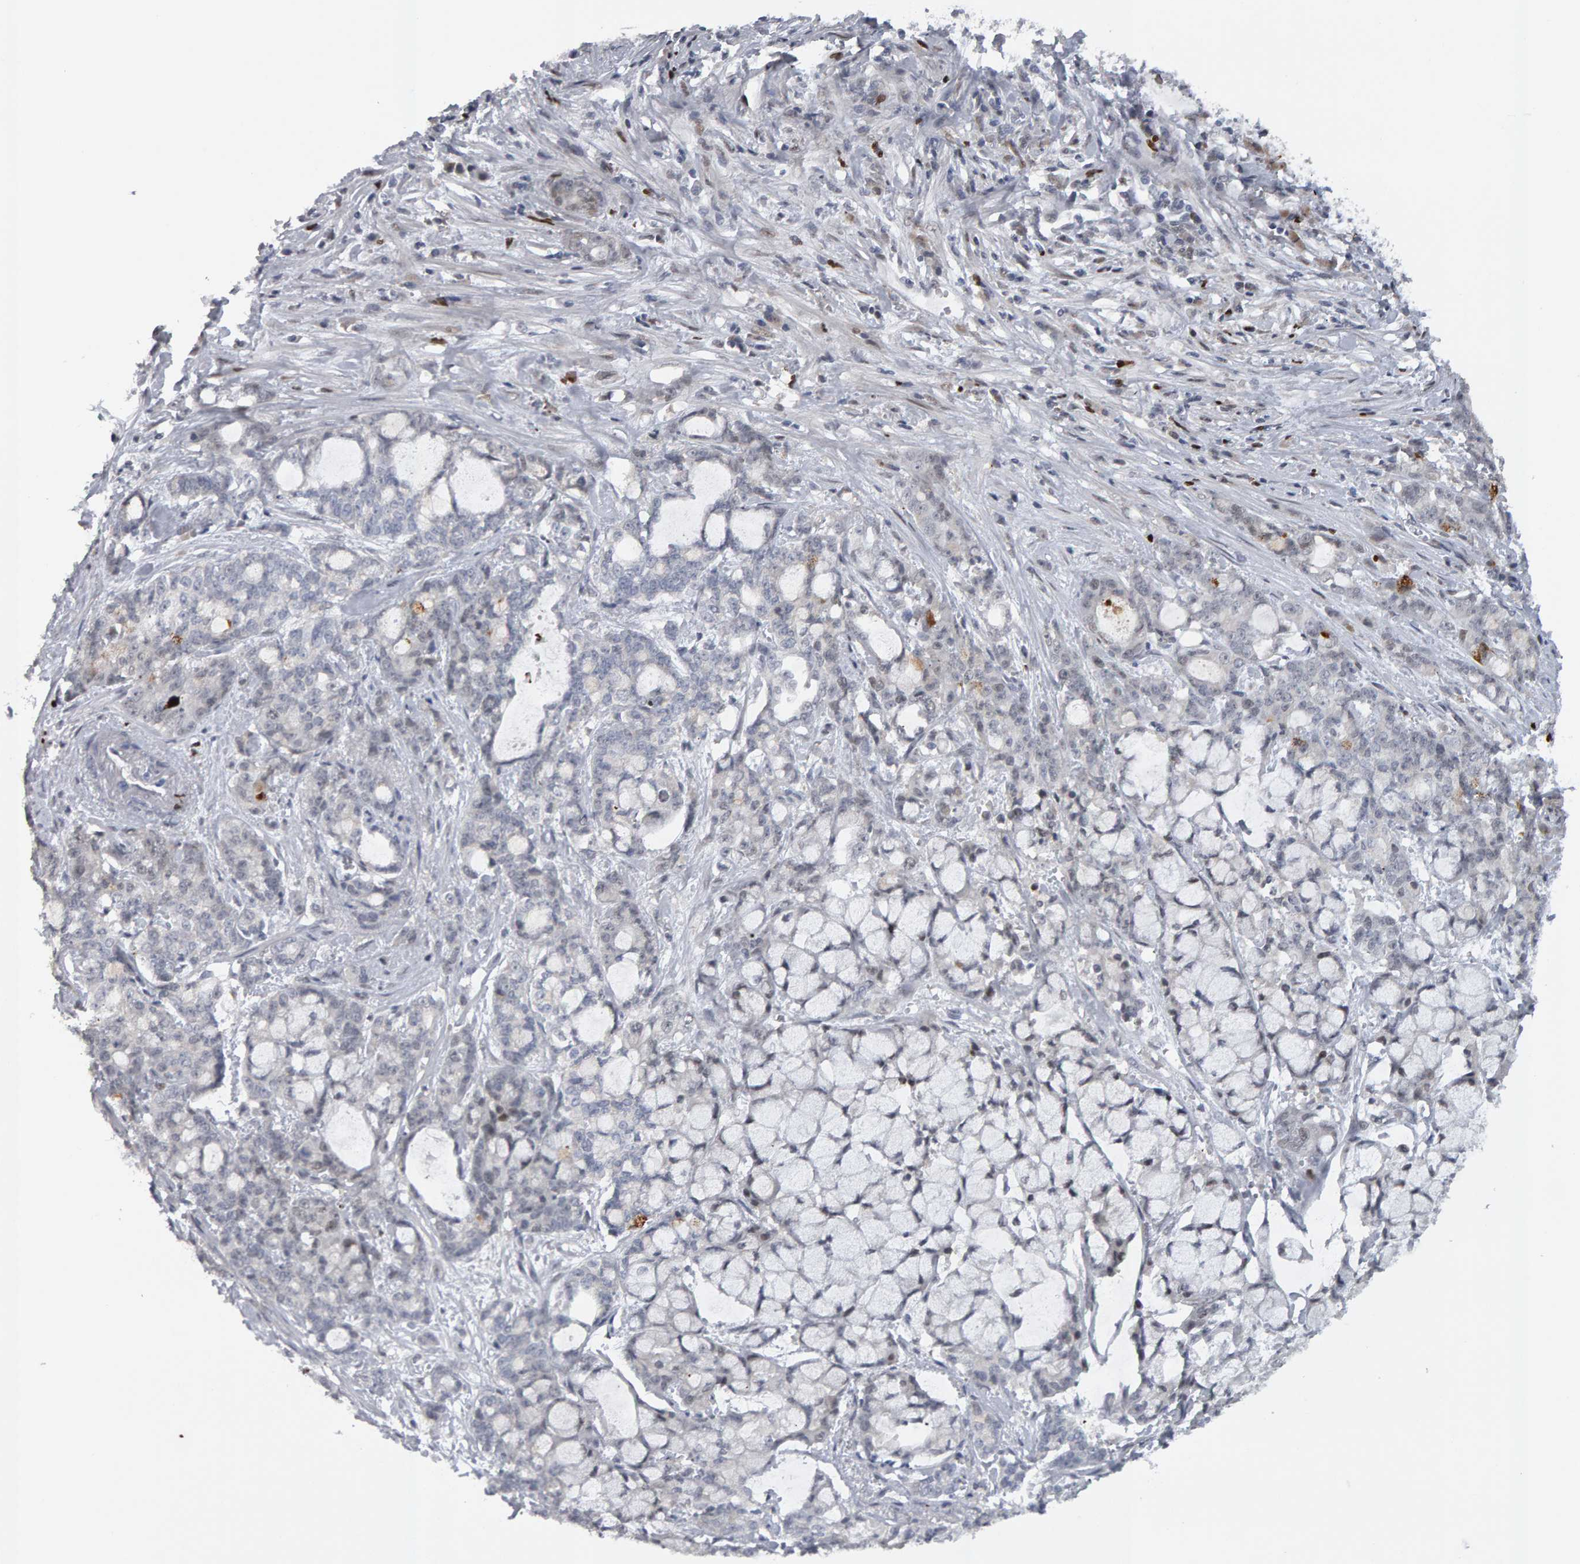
{"staining": {"intensity": "negative", "quantity": "none", "location": "none"}, "tissue": "pancreatic cancer", "cell_type": "Tumor cells", "image_type": "cancer", "snomed": [{"axis": "morphology", "description": "Adenocarcinoma, NOS"}, {"axis": "topography", "description": "Pancreas"}], "caption": "Tumor cells are negative for brown protein staining in adenocarcinoma (pancreatic).", "gene": "IPO8", "patient": {"sex": "female", "age": 73}}